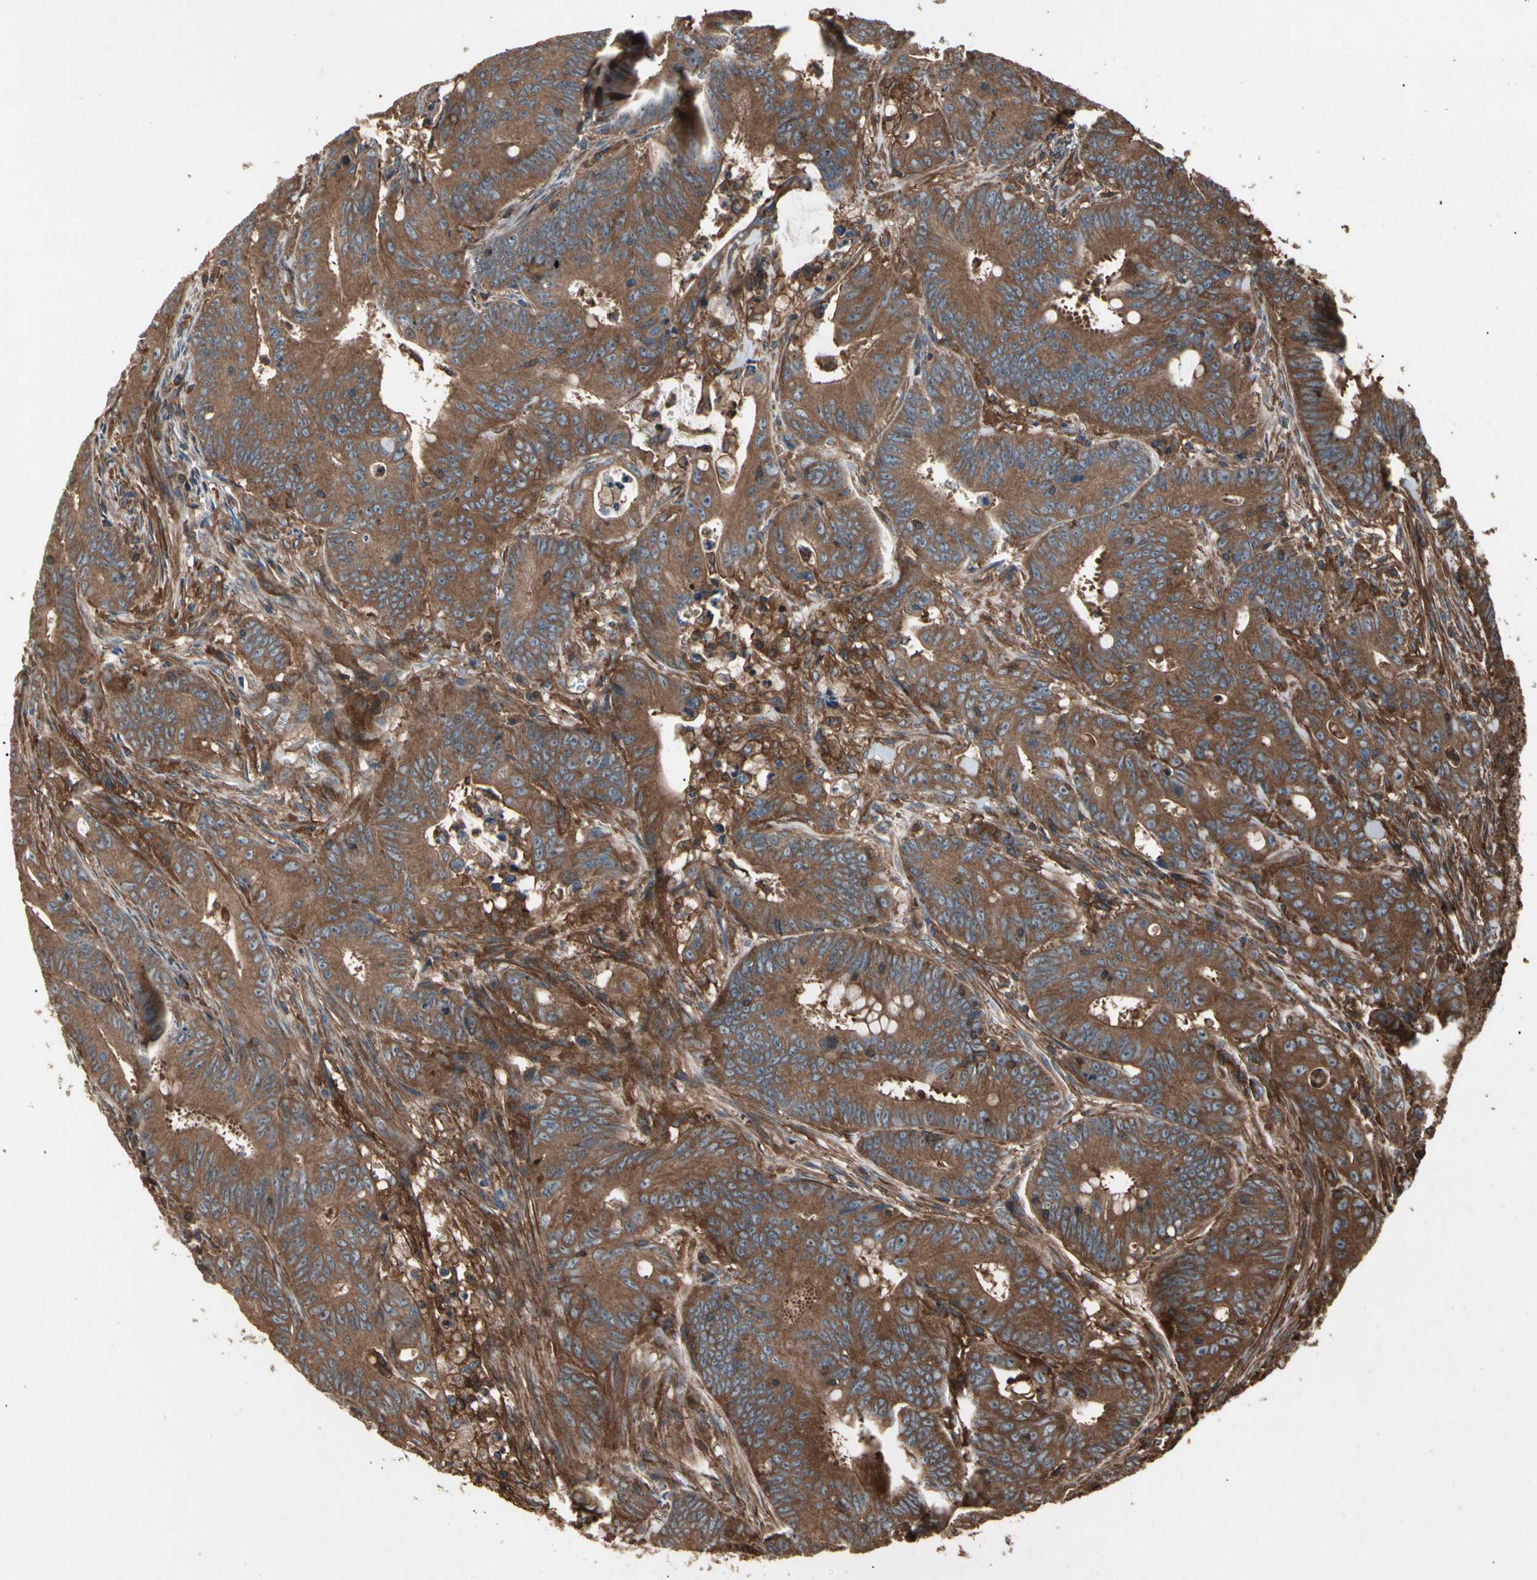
{"staining": {"intensity": "strong", "quantity": ">75%", "location": "cytoplasmic/membranous"}, "tissue": "colorectal cancer", "cell_type": "Tumor cells", "image_type": "cancer", "snomed": [{"axis": "morphology", "description": "Adenocarcinoma, NOS"}, {"axis": "topography", "description": "Colon"}], "caption": "An IHC photomicrograph of neoplastic tissue is shown. Protein staining in brown highlights strong cytoplasmic/membranous positivity in colorectal adenocarcinoma within tumor cells.", "gene": "AGBL2", "patient": {"sex": "male", "age": 45}}